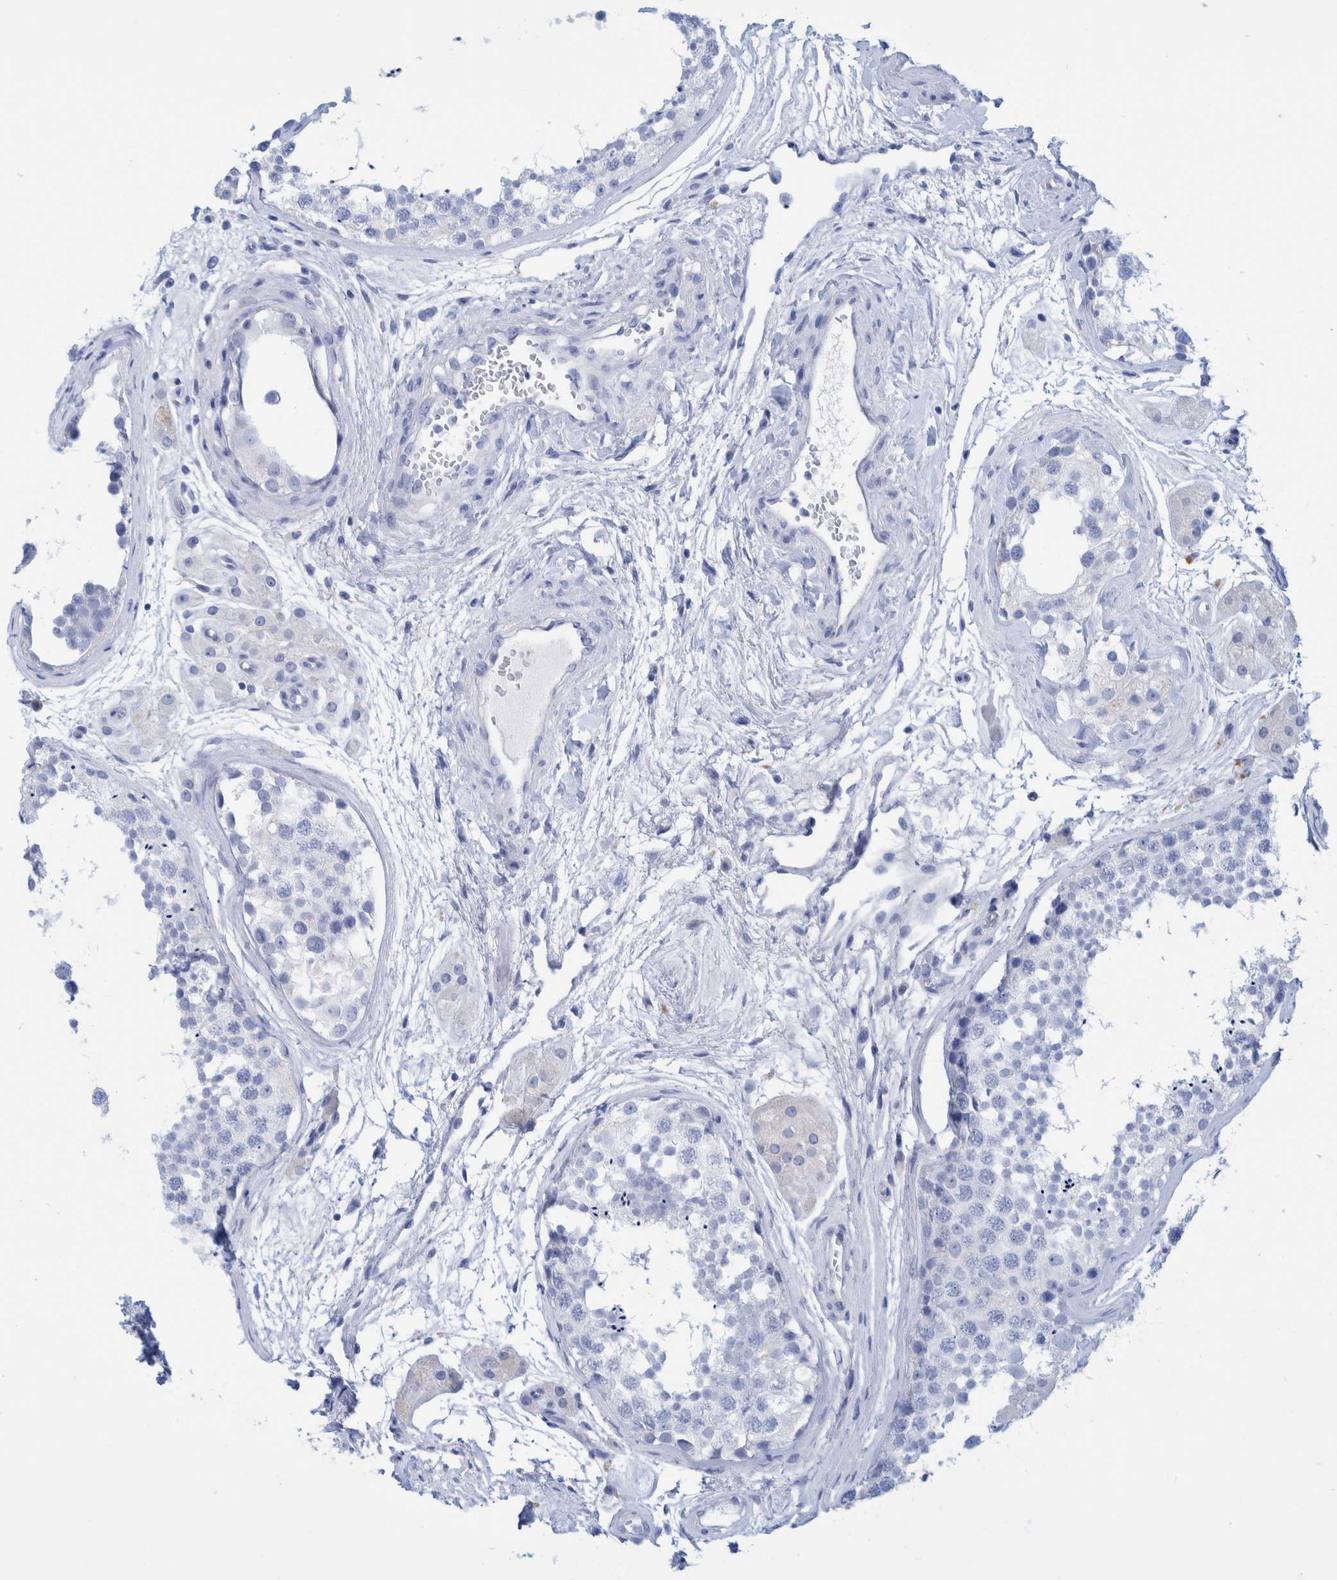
{"staining": {"intensity": "negative", "quantity": "none", "location": "none"}, "tissue": "testis", "cell_type": "Cells in seminiferous ducts", "image_type": "normal", "snomed": [{"axis": "morphology", "description": "Normal tissue, NOS"}, {"axis": "topography", "description": "Testis"}], "caption": "Cells in seminiferous ducts are negative for protein expression in normal human testis.", "gene": "PERP", "patient": {"sex": "male", "age": 56}}